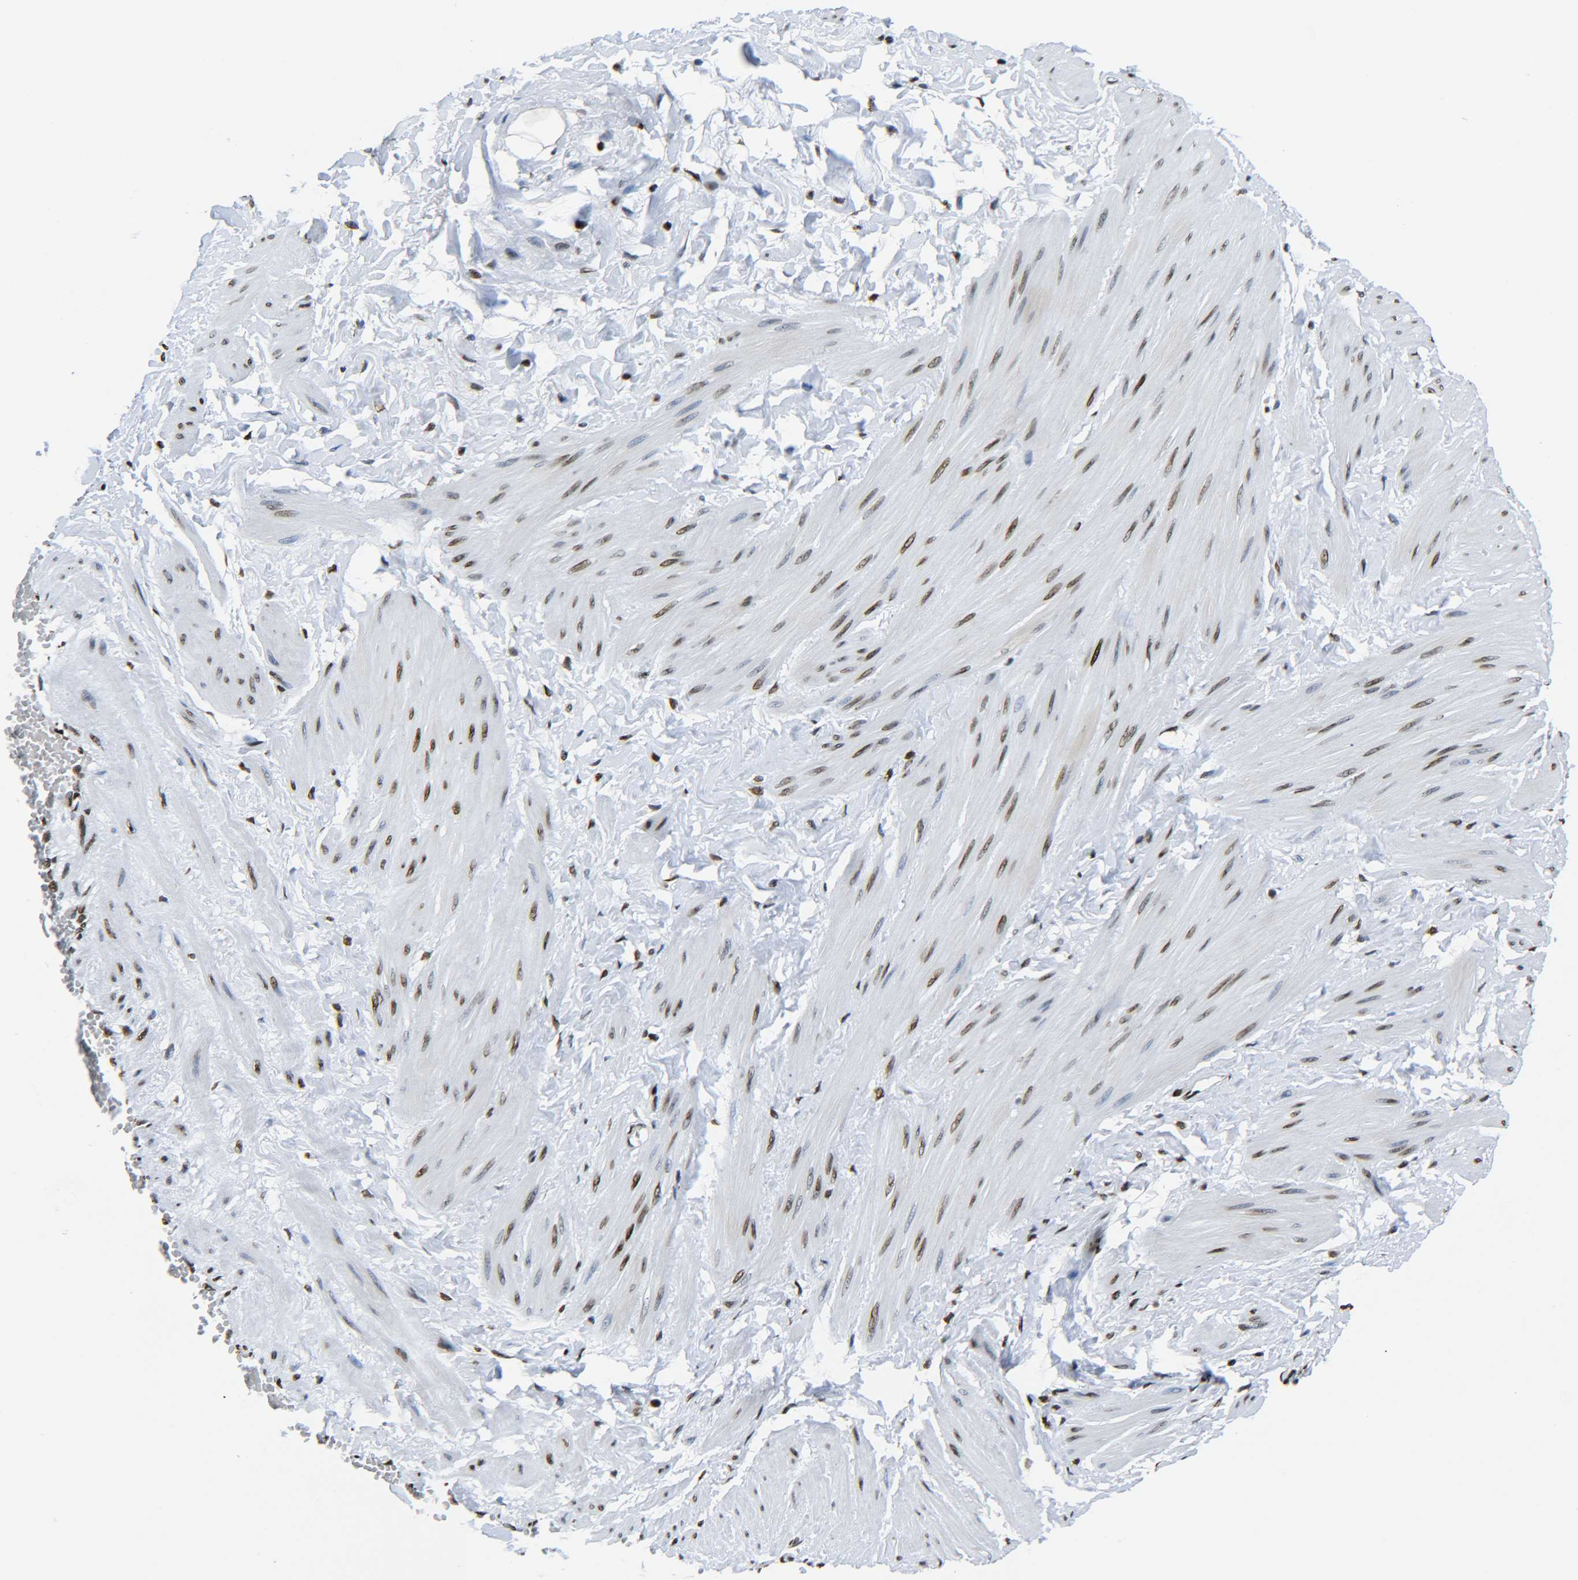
{"staining": {"intensity": "strong", "quantity": ">75%", "location": "nuclear"}, "tissue": "adipose tissue", "cell_type": "Adipocytes", "image_type": "normal", "snomed": [{"axis": "morphology", "description": "Normal tissue, NOS"}, {"axis": "topography", "description": "Soft tissue"}, {"axis": "topography", "description": "Vascular tissue"}], "caption": "Immunohistochemistry (DAB) staining of unremarkable human adipose tissue shows strong nuclear protein staining in about >75% of adipocytes. The protein is stained brown, and the nuclei are stained in blue (DAB (3,3'-diaminobenzidine) IHC with brightfield microscopy, high magnification).", "gene": "H2AX", "patient": {"sex": "female", "age": 35}}